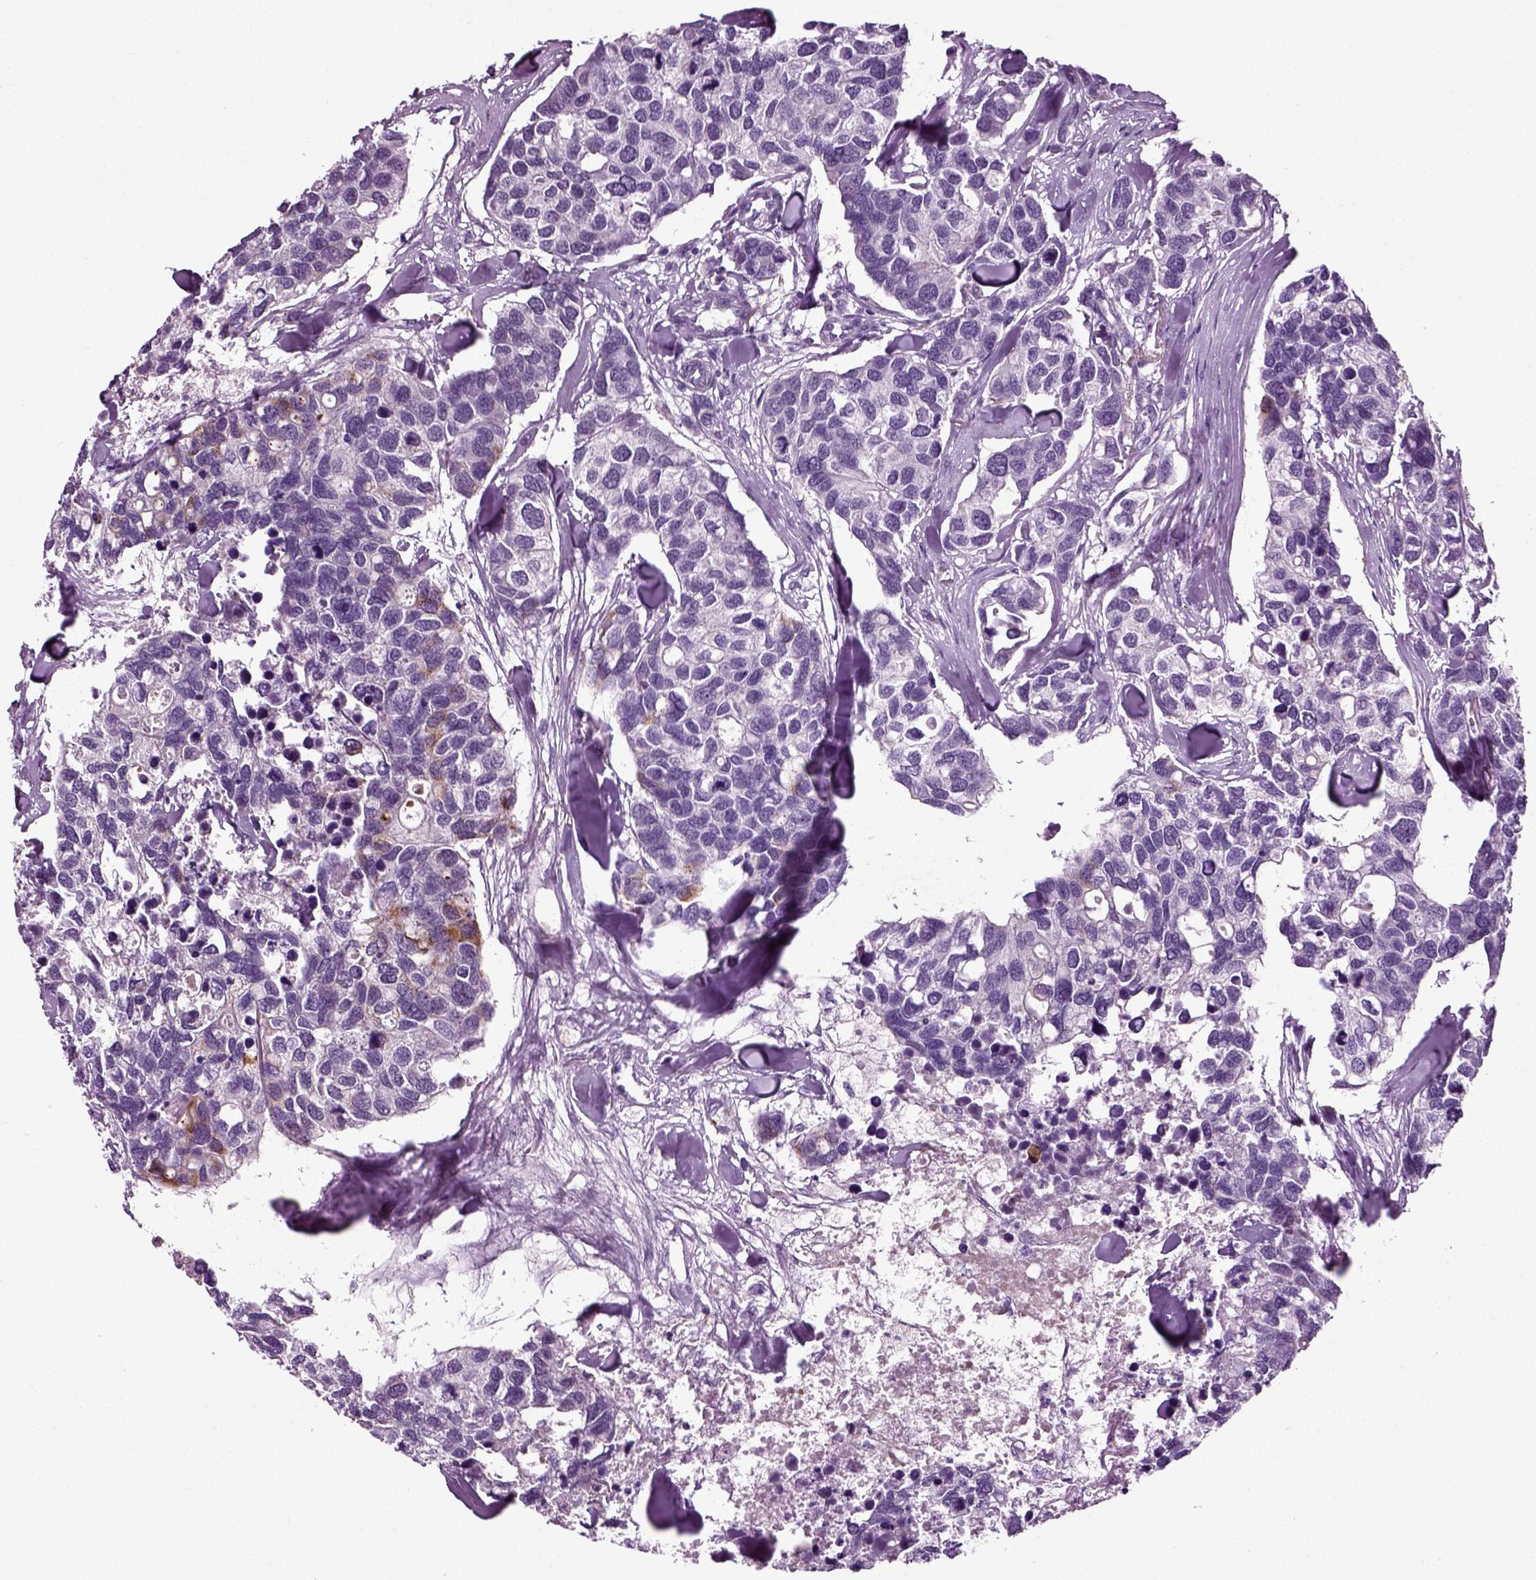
{"staining": {"intensity": "negative", "quantity": "none", "location": "none"}, "tissue": "breast cancer", "cell_type": "Tumor cells", "image_type": "cancer", "snomed": [{"axis": "morphology", "description": "Duct carcinoma"}, {"axis": "topography", "description": "Breast"}], "caption": "IHC micrograph of neoplastic tissue: breast invasive ductal carcinoma stained with DAB reveals no significant protein expression in tumor cells.", "gene": "SPATA17", "patient": {"sex": "female", "age": 83}}